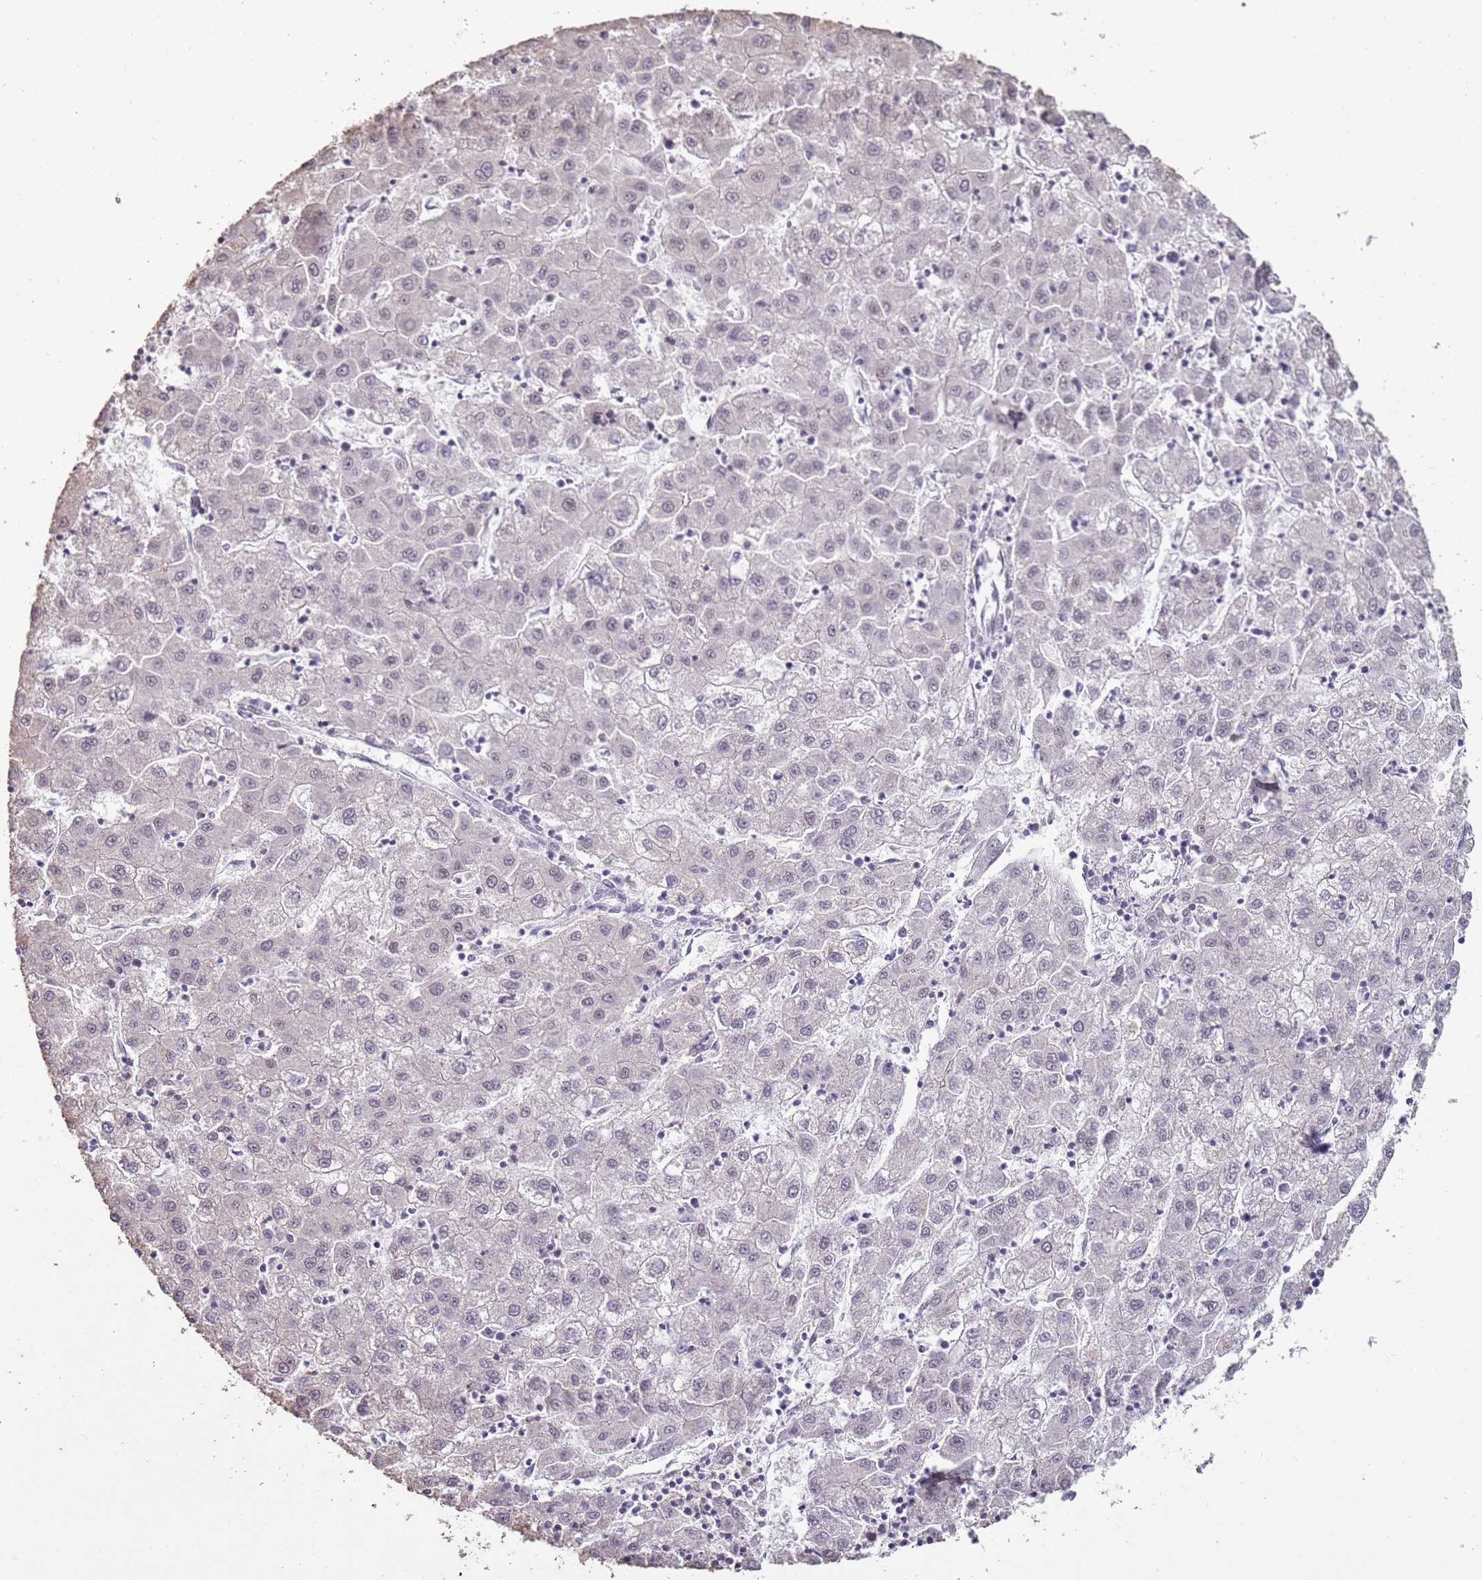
{"staining": {"intensity": "negative", "quantity": "none", "location": "none"}, "tissue": "liver cancer", "cell_type": "Tumor cells", "image_type": "cancer", "snomed": [{"axis": "morphology", "description": "Carcinoma, Hepatocellular, NOS"}, {"axis": "topography", "description": "Liver"}], "caption": "Immunohistochemistry photomicrograph of neoplastic tissue: liver hepatocellular carcinoma stained with DAB (3,3'-diaminobenzidine) reveals no significant protein staining in tumor cells.", "gene": "ARL14EP", "patient": {"sex": "male", "age": 72}}